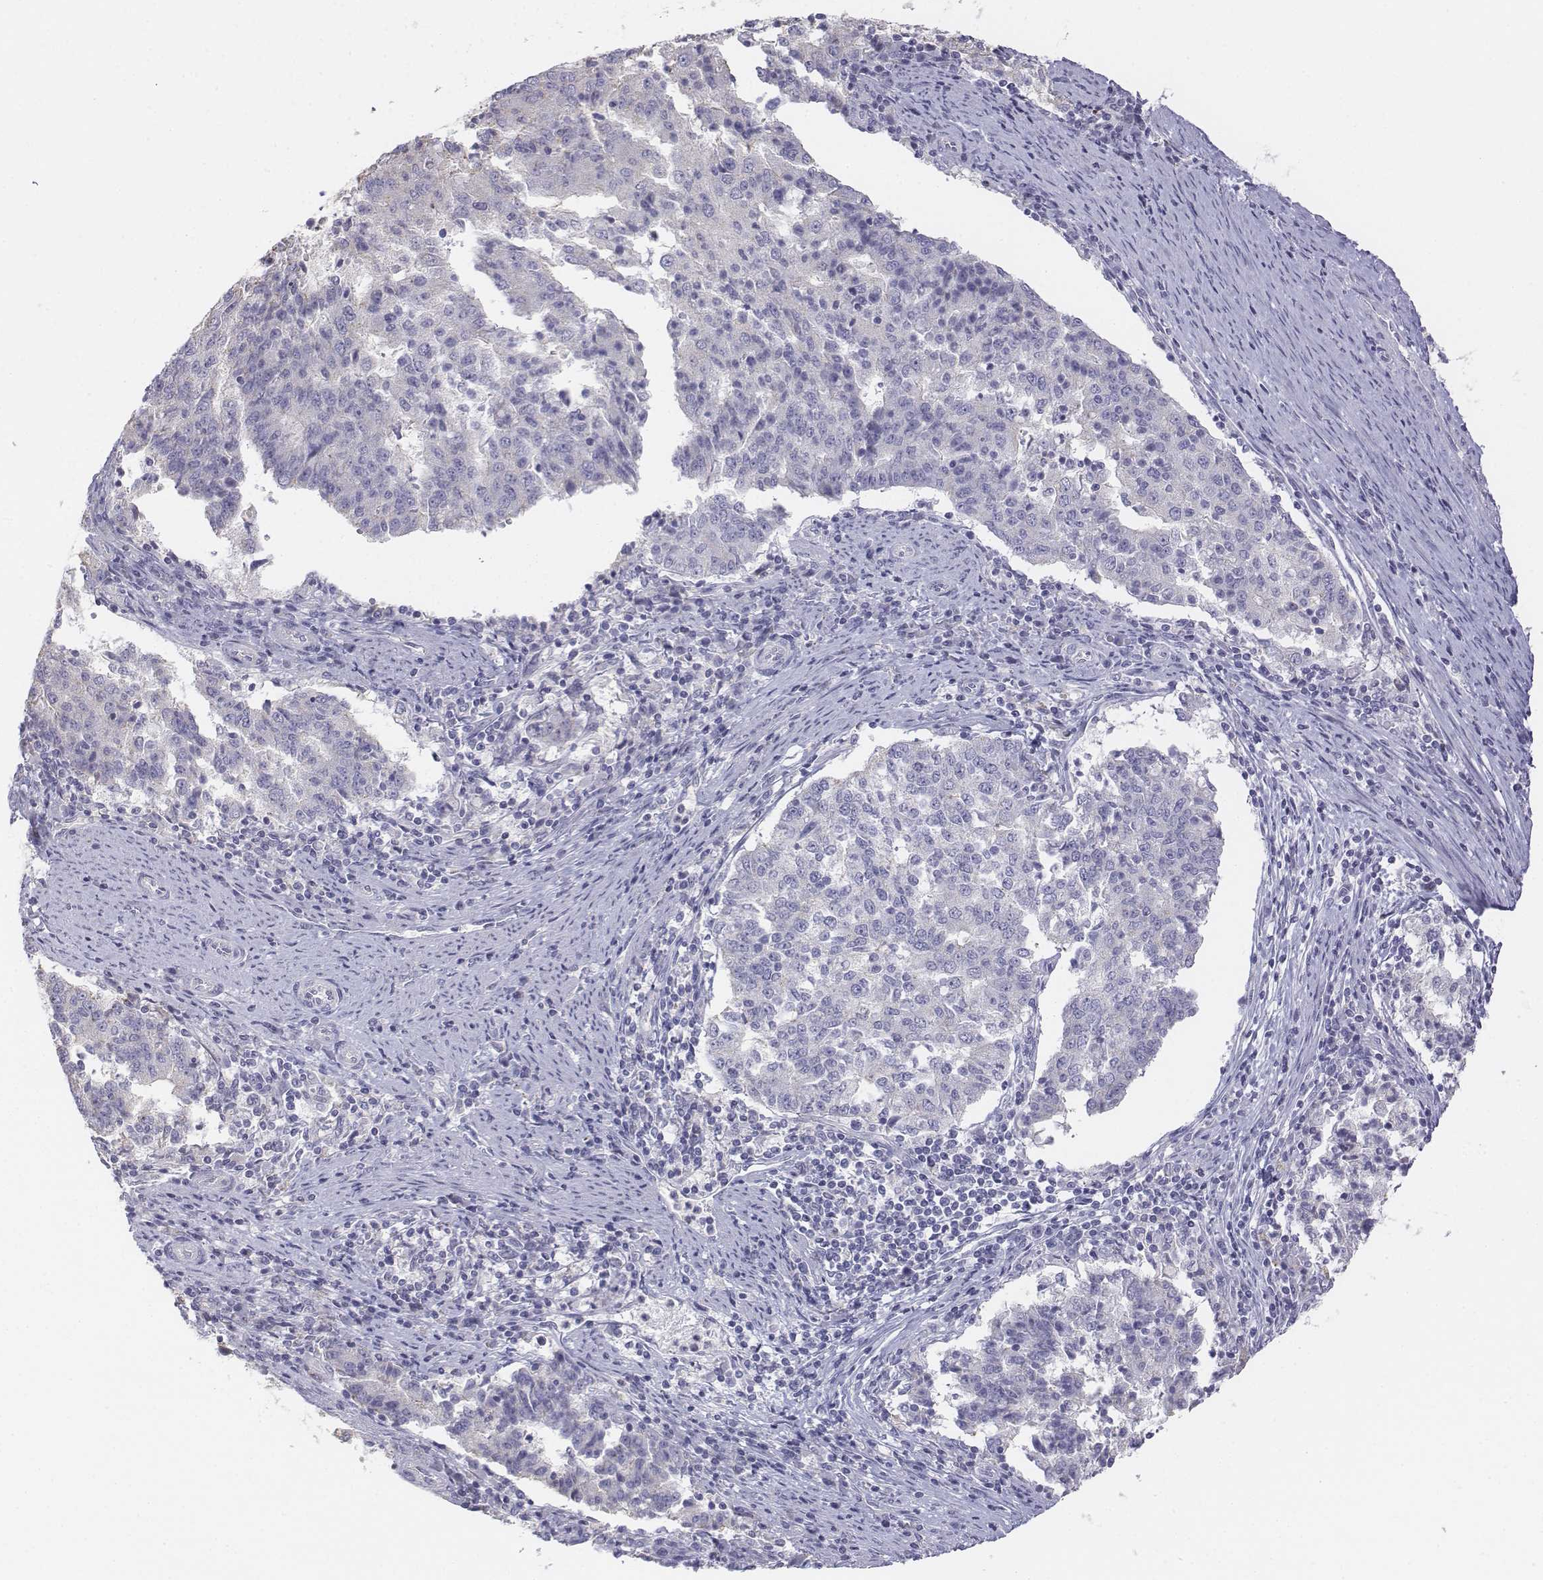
{"staining": {"intensity": "negative", "quantity": "none", "location": "none"}, "tissue": "endometrial cancer", "cell_type": "Tumor cells", "image_type": "cancer", "snomed": [{"axis": "morphology", "description": "Adenocarcinoma, NOS"}, {"axis": "topography", "description": "Endometrium"}], "caption": "Histopathology image shows no protein expression in tumor cells of endometrial cancer (adenocarcinoma) tissue.", "gene": "LGSN", "patient": {"sex": "female", "age": 82}}